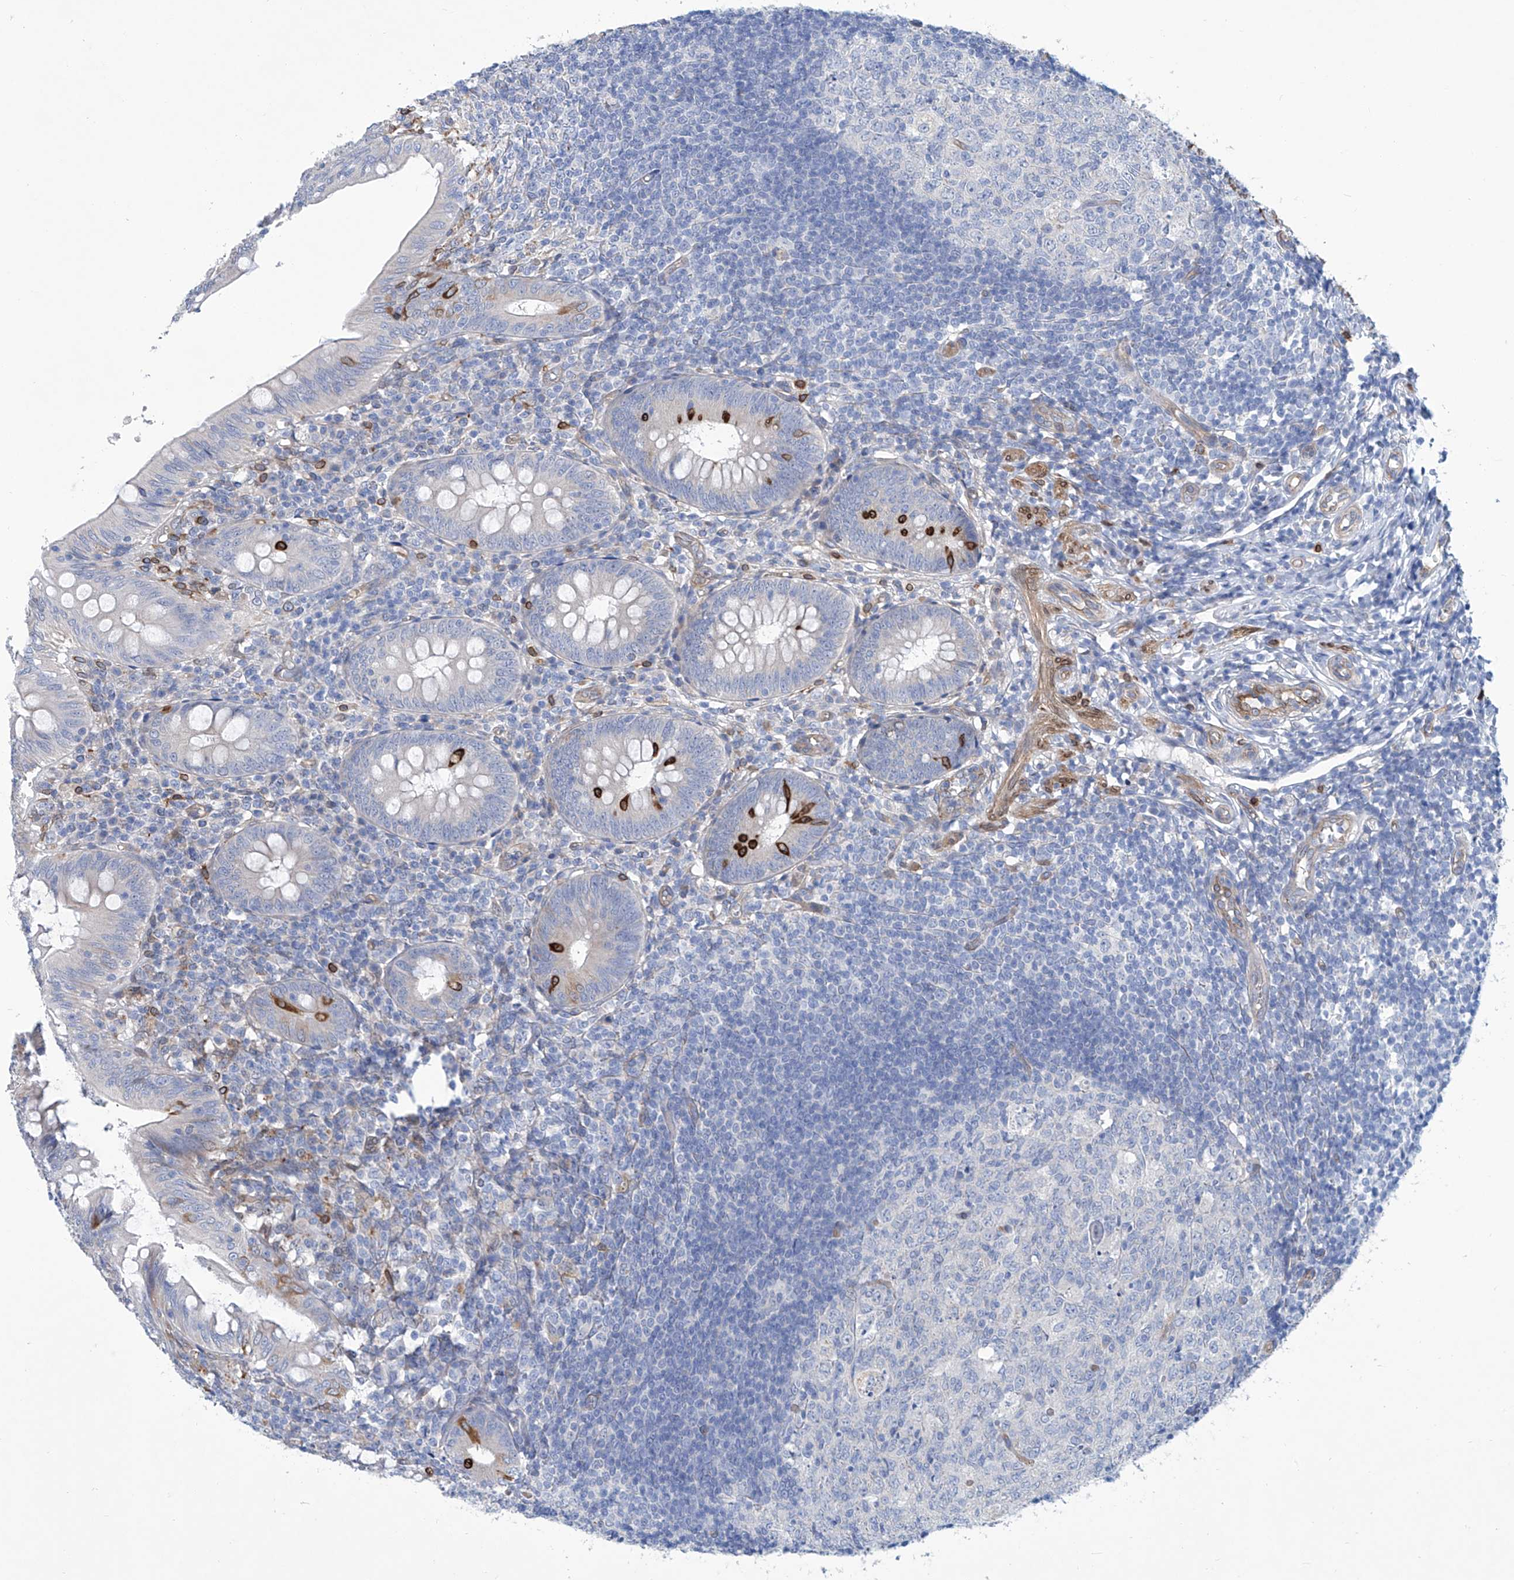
{"staining": {"intensity": "strong", "quantity": "<25%", "location": "cytoplasmic/membranous"}, "tissue": "appendix", "cell_type": "Glandular cells", "image_type": "normal", "snomed": [{"axis": "morphology", "description": "Normal tissue, NOS"}, {"axis": "topography", "description": "Appendix"}], "caption": "Strong cytoplasmic/membranous expression is identified in about <25% of glandular cells in unremarkable appendix. Nuclei are stained in blue.", "gene": "TNN", "patient": {"sex": "male", "age": 14}}